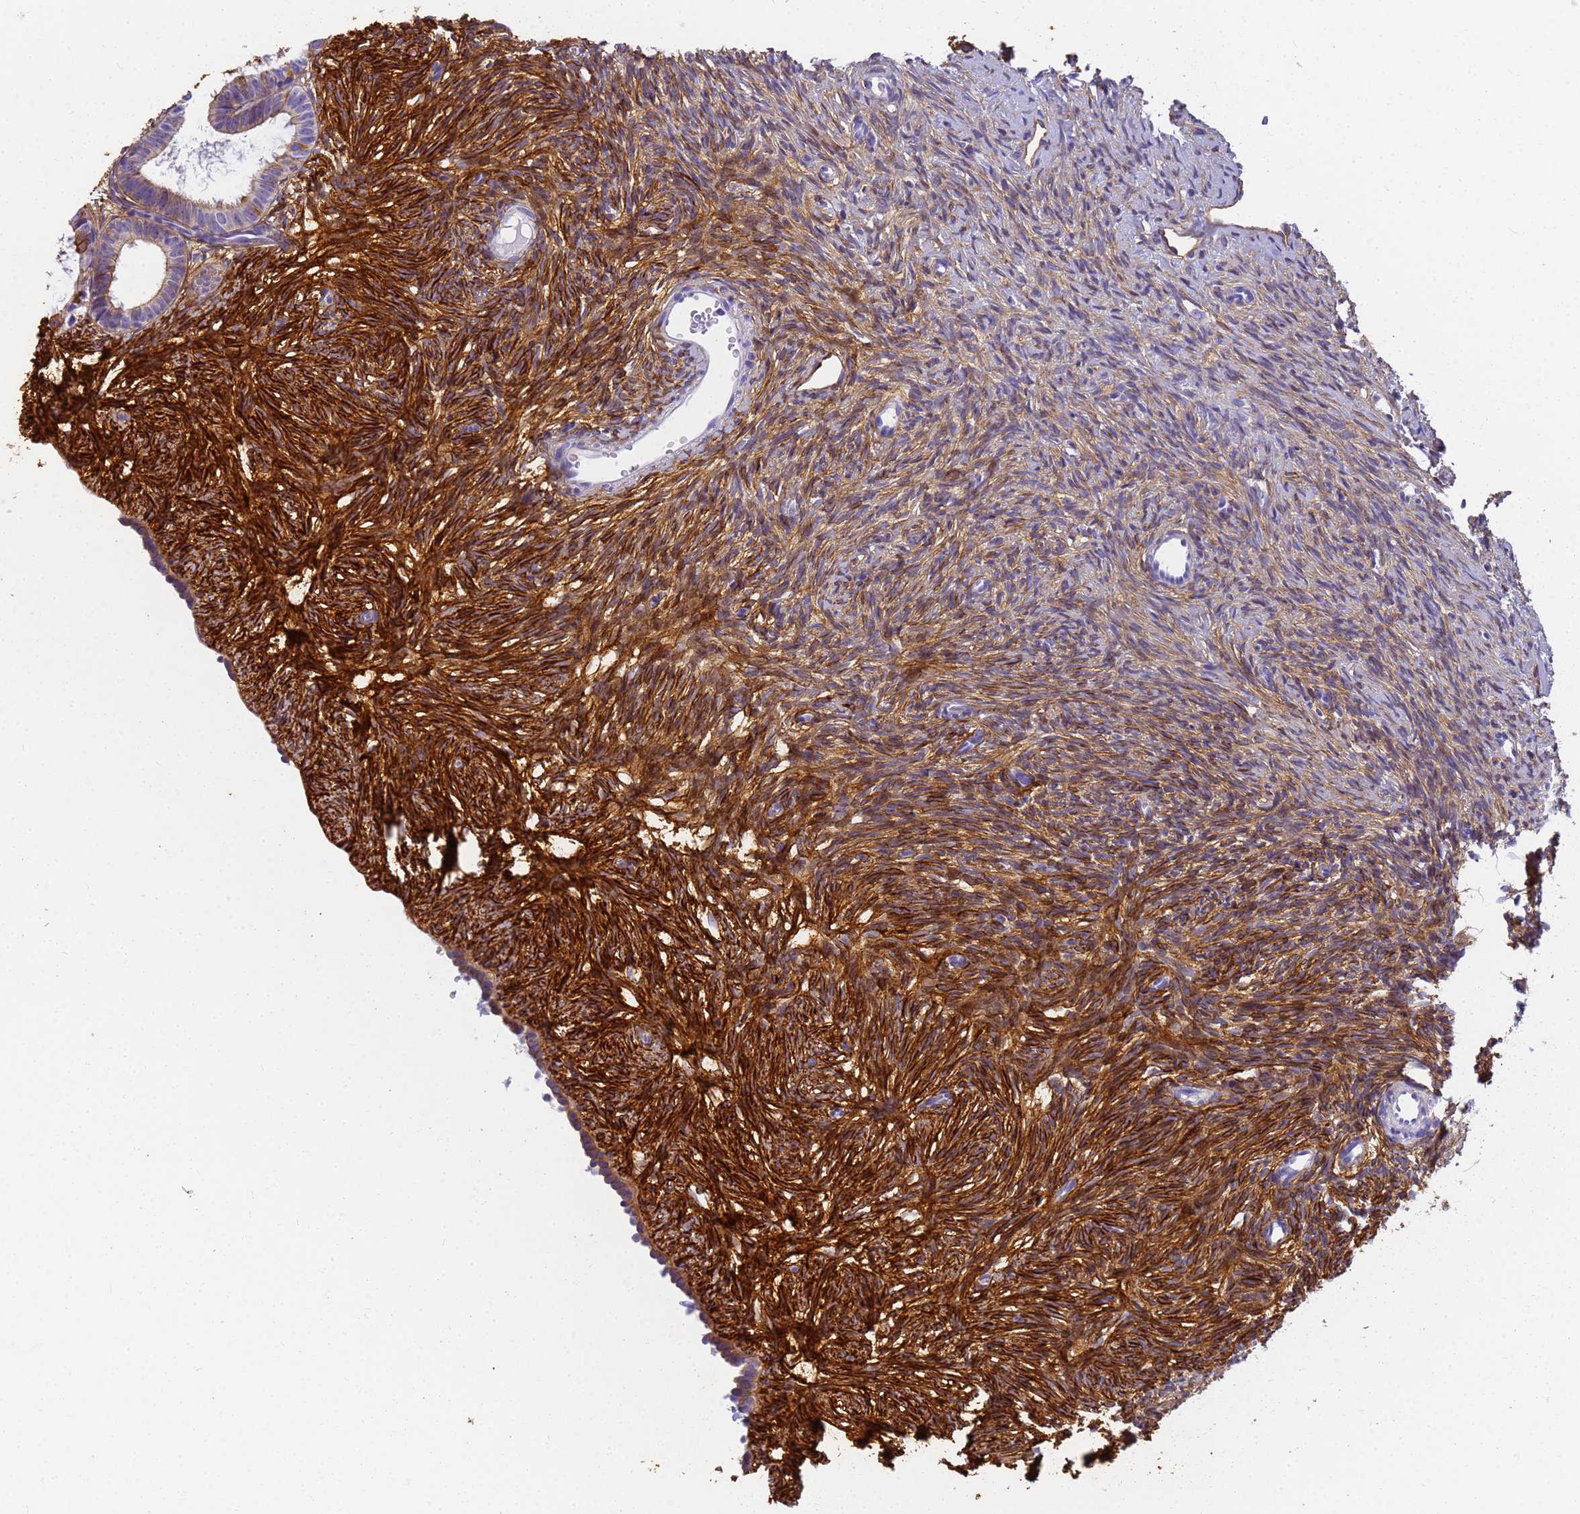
{"staining": {"intensity": "strong", "quantity": "25%-75%", "location": "cytoplasmic/membranous"}, "tissue": "ovary", "cell_type": "Ovarian stroma cells", "image_type": "normal", "snomed": [{"axis": "morphology", "description": "Normal tissue, NOS"}, {"axis": "topography", "description": "Ovary"}], "caption": "Approximately 25%-75% of ovarian stroma cells in unremarkable human ovary reveal strong cytoplasmic/membranous protein expression as visualized by brown immunohistochemical staining.", "gene": "MVB12A", "patient": {"sex": "female", "age": 51}}